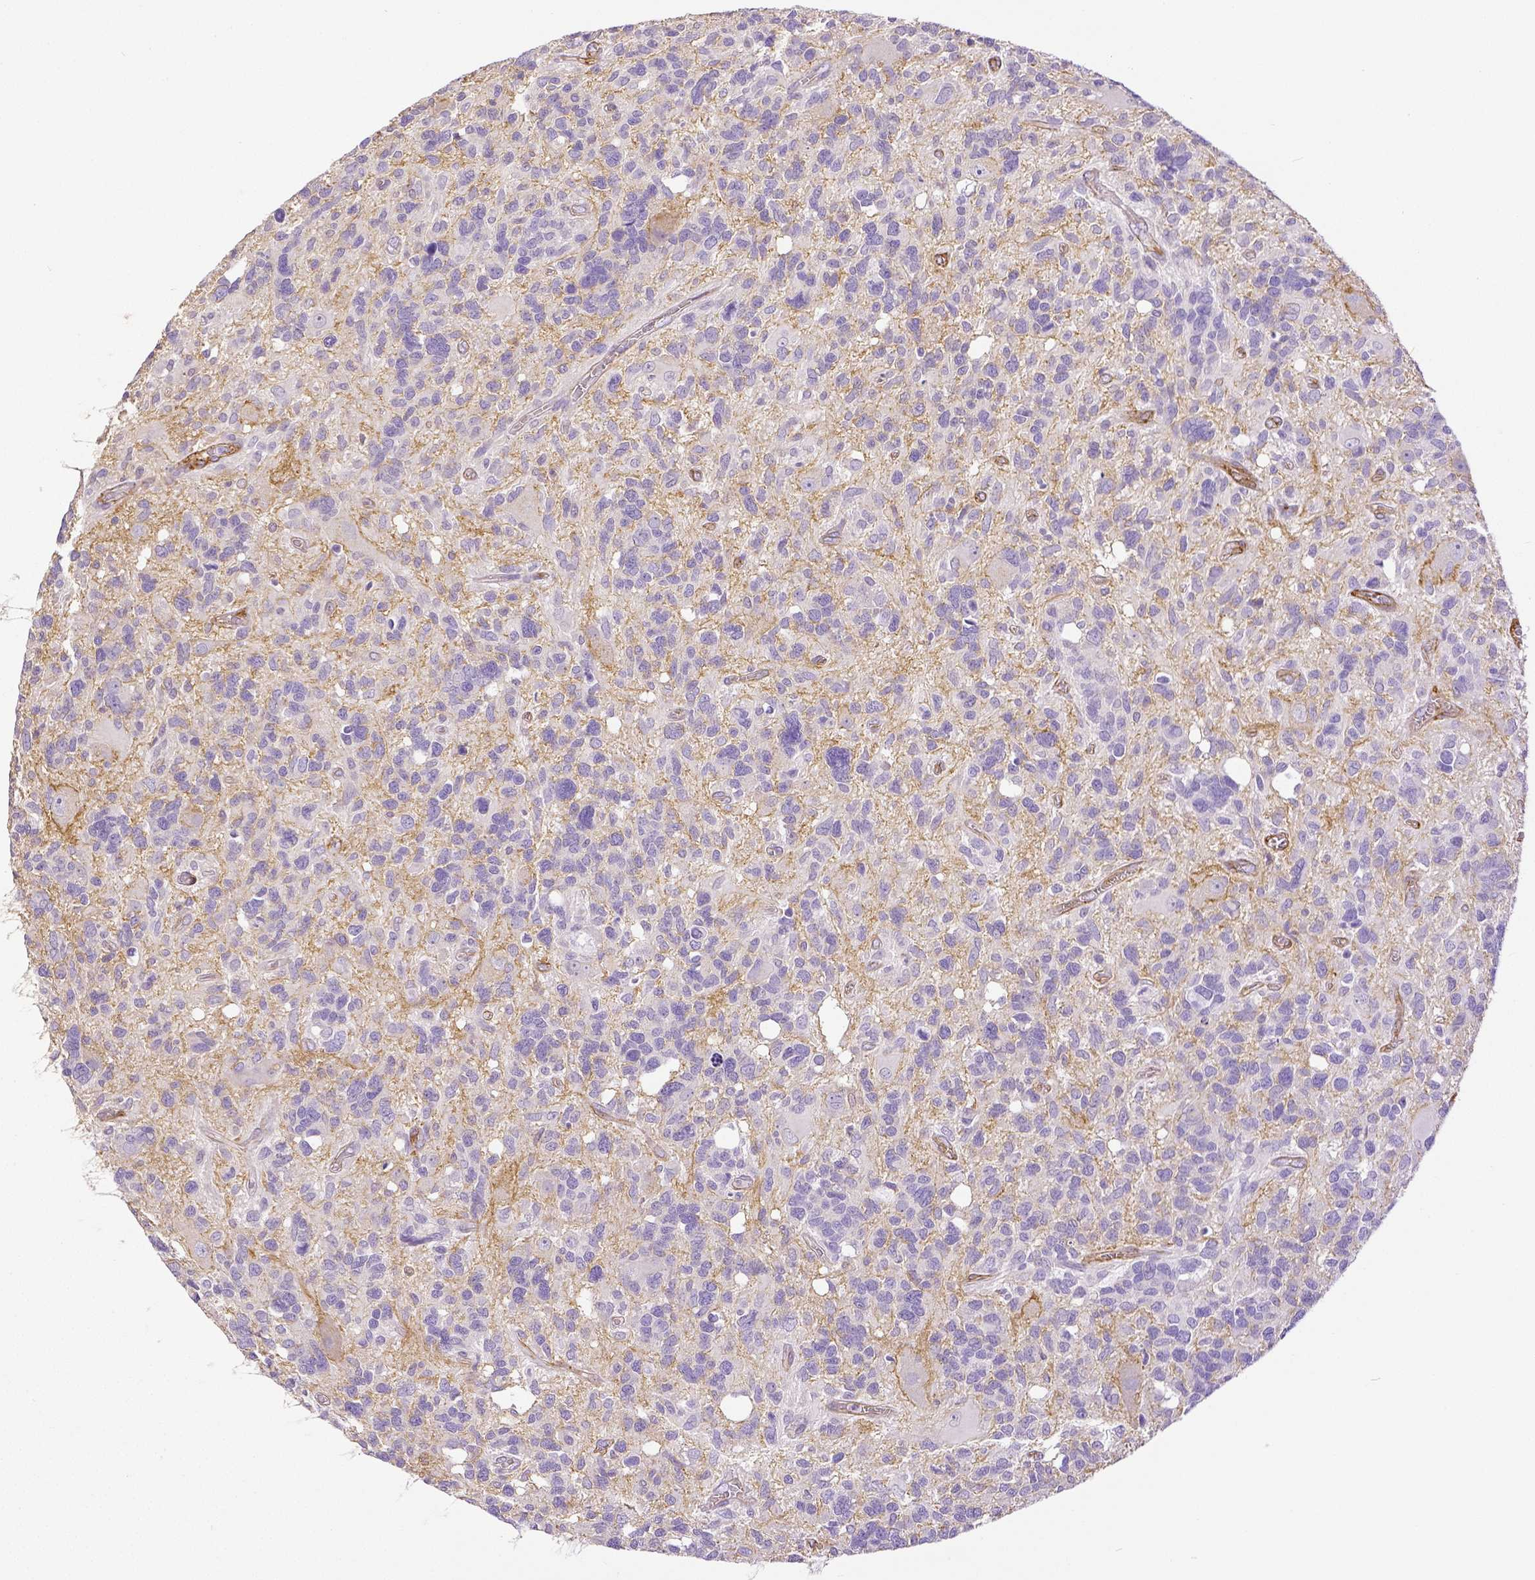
{"staining": {"intensity": "negative", "quantity": "none", "location": "none"}, "tissue": "glioma", "cell_type": "Tumor cells", "image_type": "cancer", "snomed": [{"axis": "morphology", "description": "Glioma, malignant, High grade"}, {"axis": "topography", "description": "Brain"}], "caption": "Immunohistochemistry micrograph of glioma stained for a protein (brown), which shows no positivity in tumor cells.", "gene": "THY1", "patient": {"sex": "male", "age": 49}}